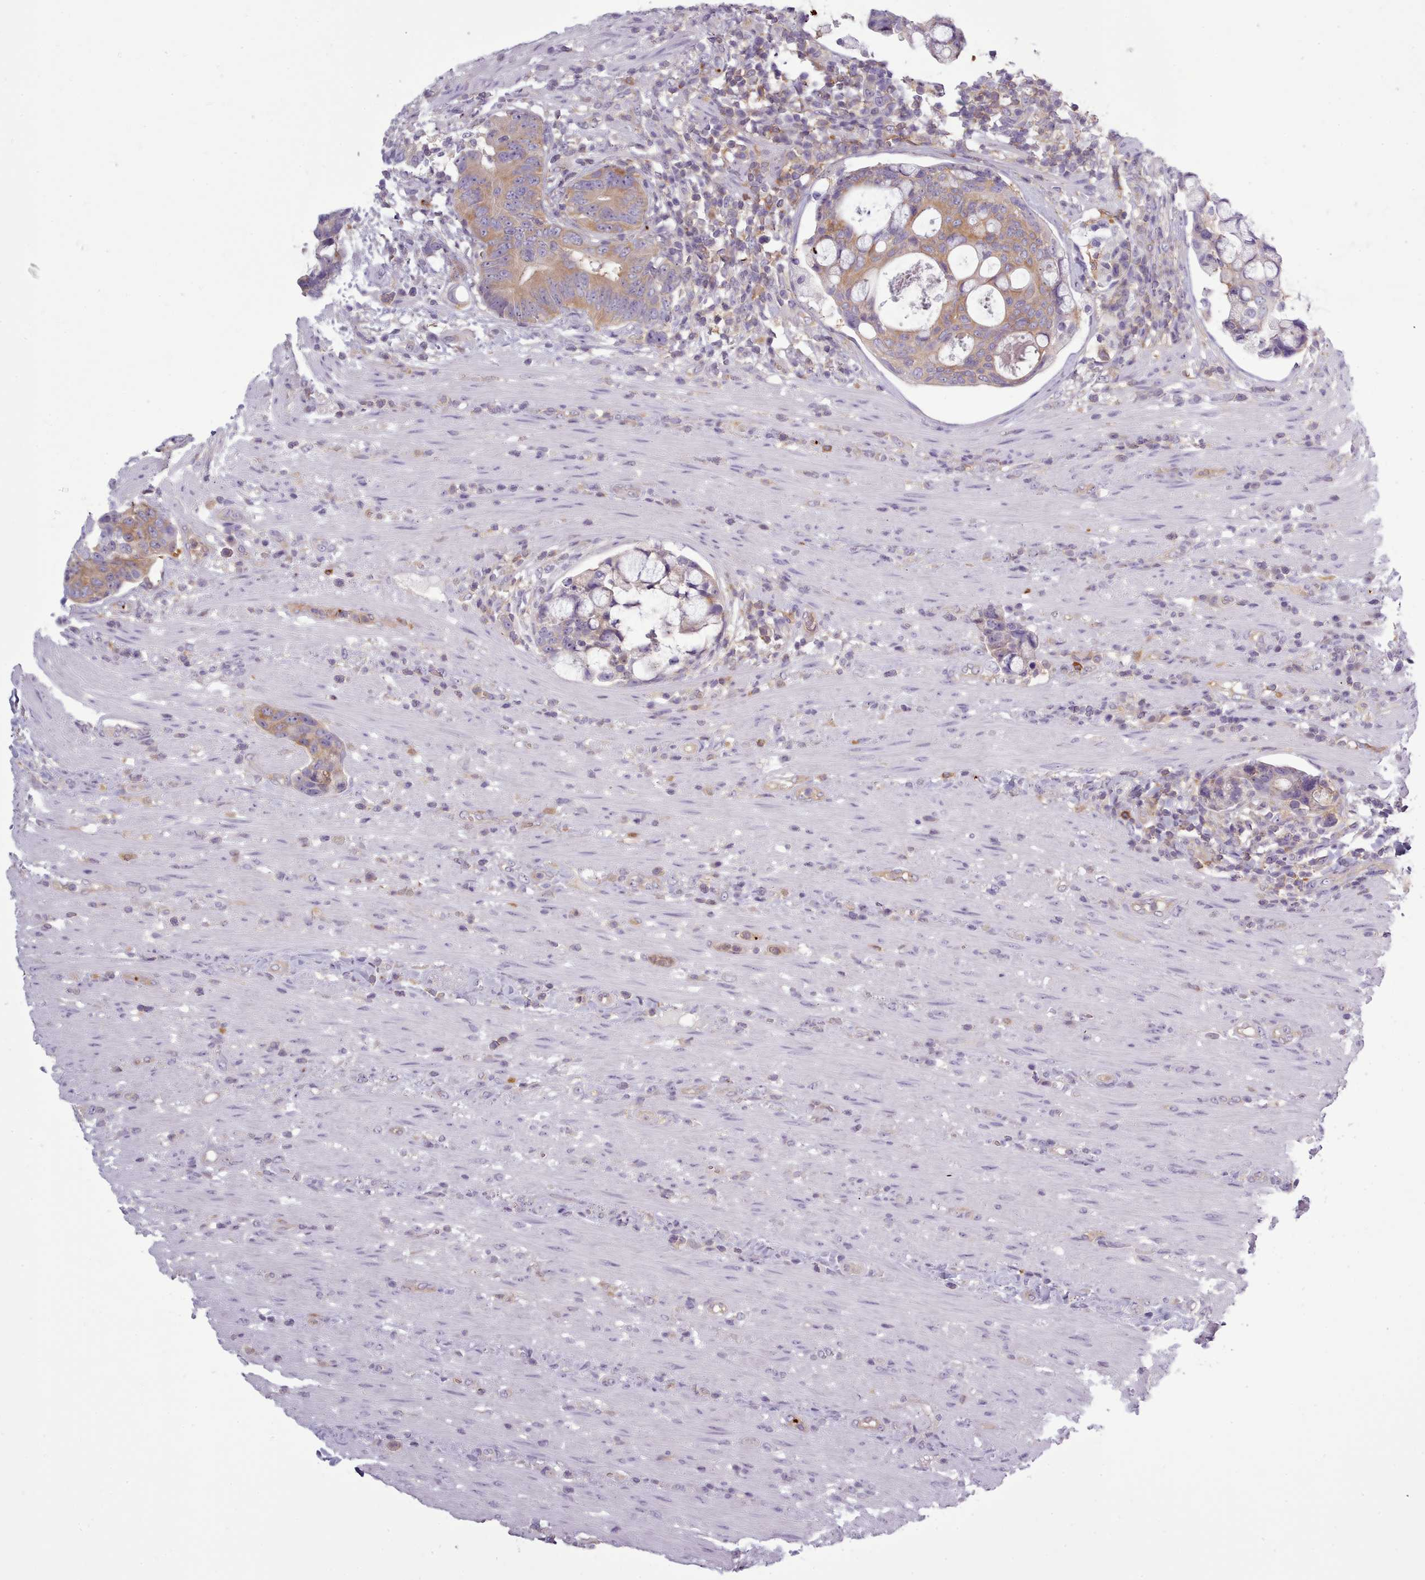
{"staining": {"intensity": "moderate", "quantity": ">75%", "location": "cytoplasmic/membranous"}, "tissue": "colorectal cancer", "cell_type": "Tumor cells", "image_type": "cancer", "snomed": [{"axis": "morphology", "description": "Adenocarcinoma, NOS"}, {"axis": "topography", "description": "Colon"}], "caption": "Immunohistochemical staining of colorectal cancer (adenocarcinoma) displays moderate cytoplasmic/membranous protein positivity in about >75% of tumor cells. Immunohistochemistry (ihc) stains the protein of interest in brown and the nuclei are stained blue.", "gene": "NDST2", "patient": {"sex": "female", "age": 82}}